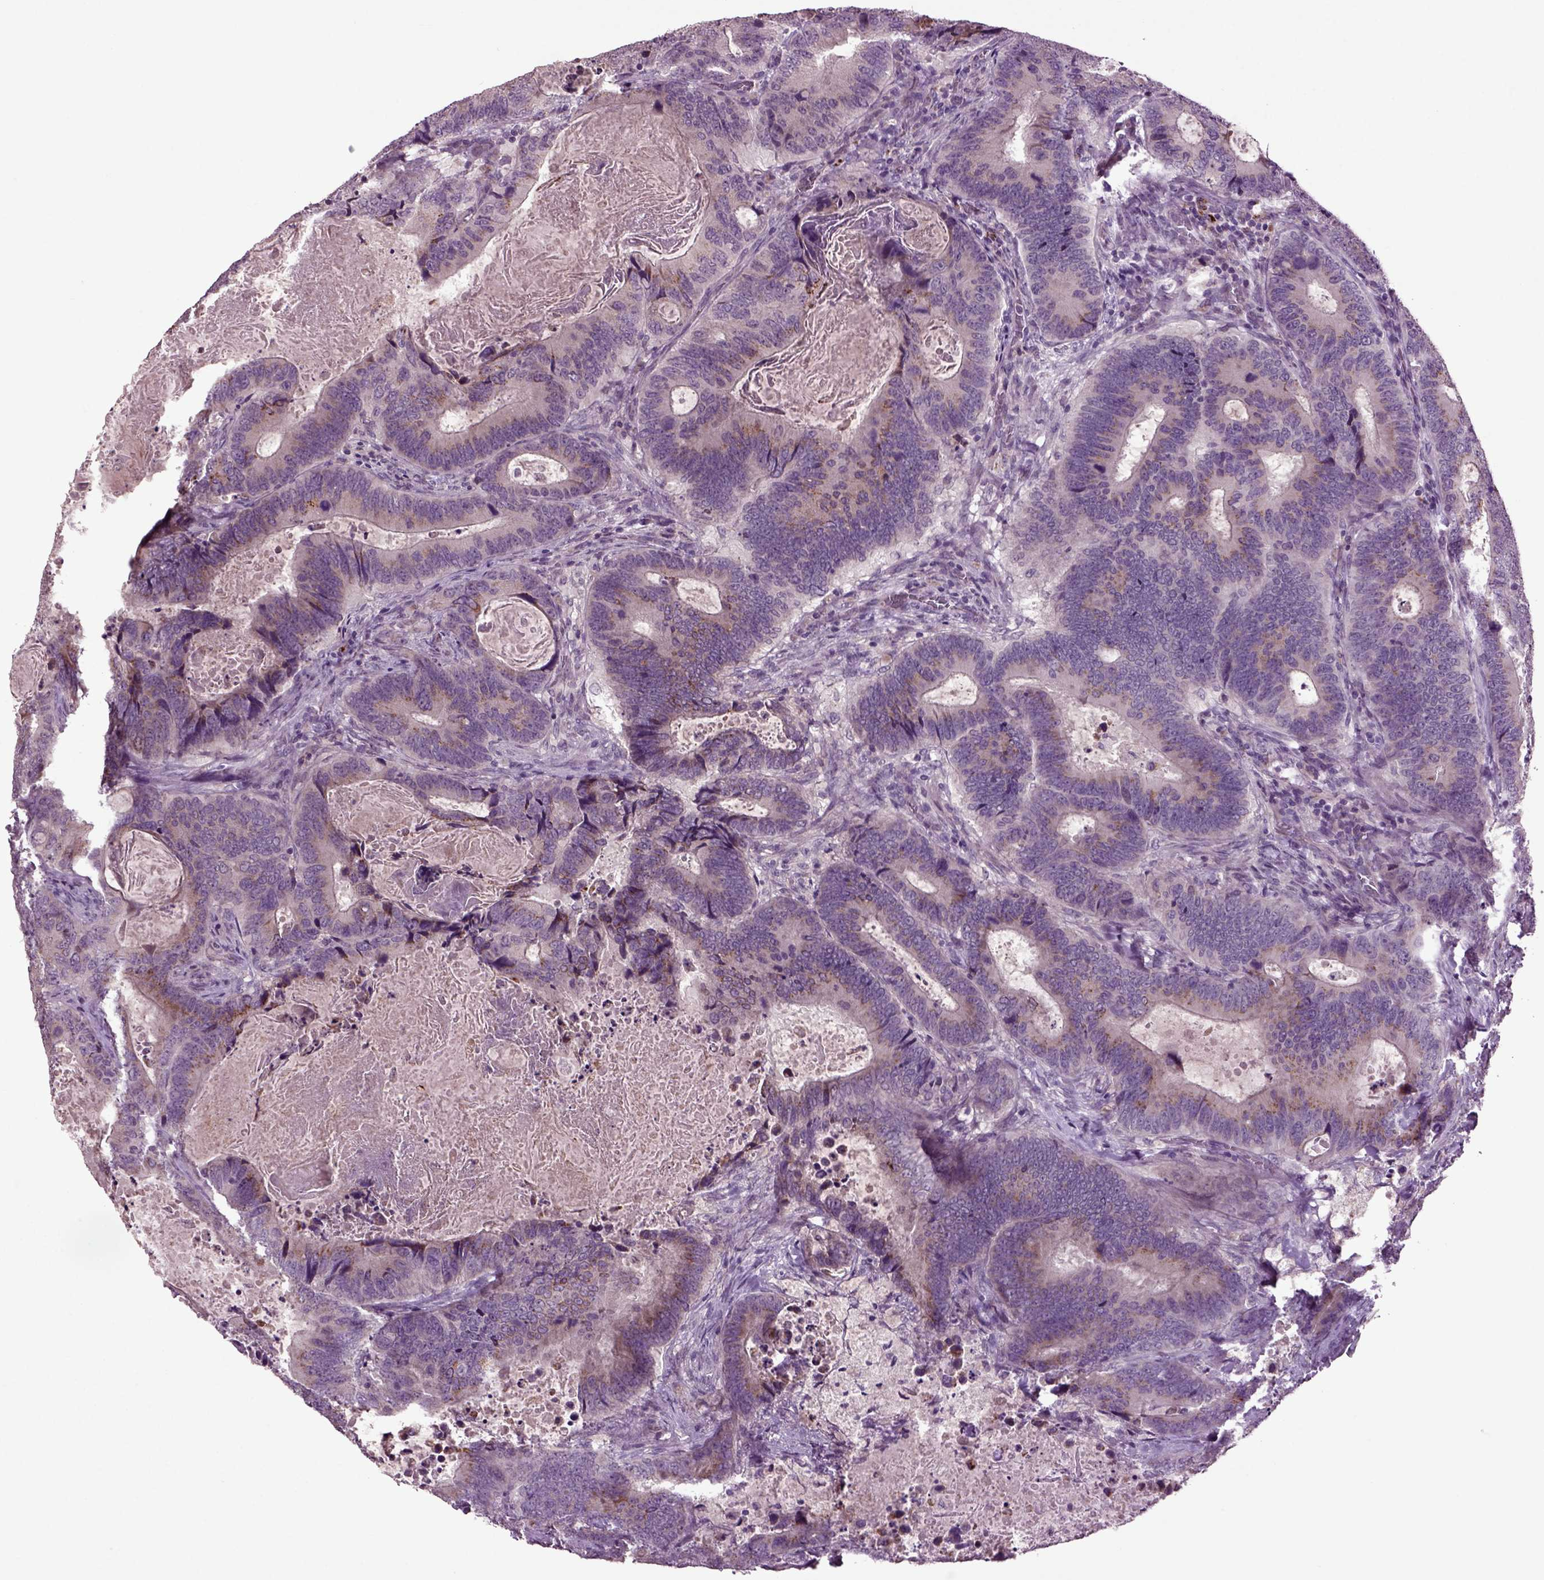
{"staining": {"intensity": "moderate", "quantity": "<25%", "location": "cytoplasmic/membranous"}, "tissue": "colorectal cancer", "cell_type": "Tumor cells", "image_type": "cancer", "snomed": [{"axis": "morphology", "description": "Adenocarcinoma, NOS"}, {"axis": "topography", "description": "Colon"}], "caption": "An image of colorectal adenocarcinoma stained for a protein reveals moderate cytoplasmic/membranous brown staining in tumor cells. Using DAB (3,3'-diaminobenzidine) (brown) and hematoxylin (blue) stains, captured at high magnification using brightfield microscopy.", "gene": "SLC17A6", "patient": {"sex": "female", "age": 82}}